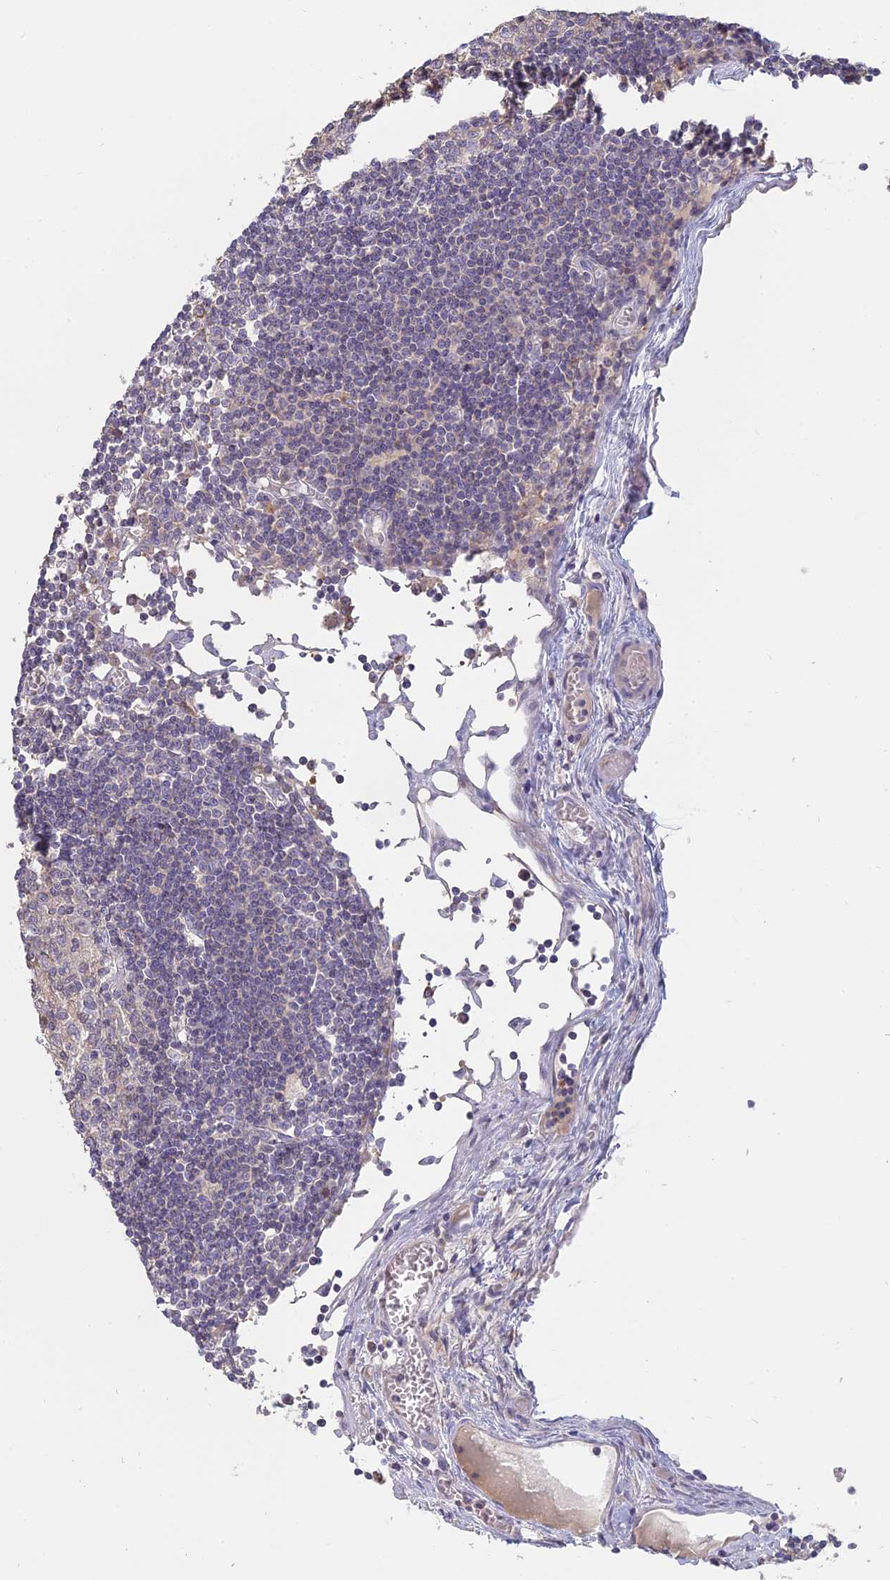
{"staining": {"intensity": "negative", "quantity": "none", "location": "none"}, "tissue": "lymph node", "cell_type": "Germinal center cells", "image_type": "normal", "snomed": [{"axis": "morphology", "description": "Normal tissue, NOS"}, {"axis": "topography", "description": "Lymph node"}], "caption": "High magnification brightfield microscopy of unremarkable lymph node stained with DAB (3,3'-diaminobenzidine) (brown) and counterstained with hematoxylin (blue): germinal center cells show no significant positivity. The staining is performed using DAB (3,3'-diaminobenzidine) brown chromogen with nuclei counter-stained in using hematoxylin.", "gene": "SFT2D2", "patient": {"sex": "female", "age": 11}}